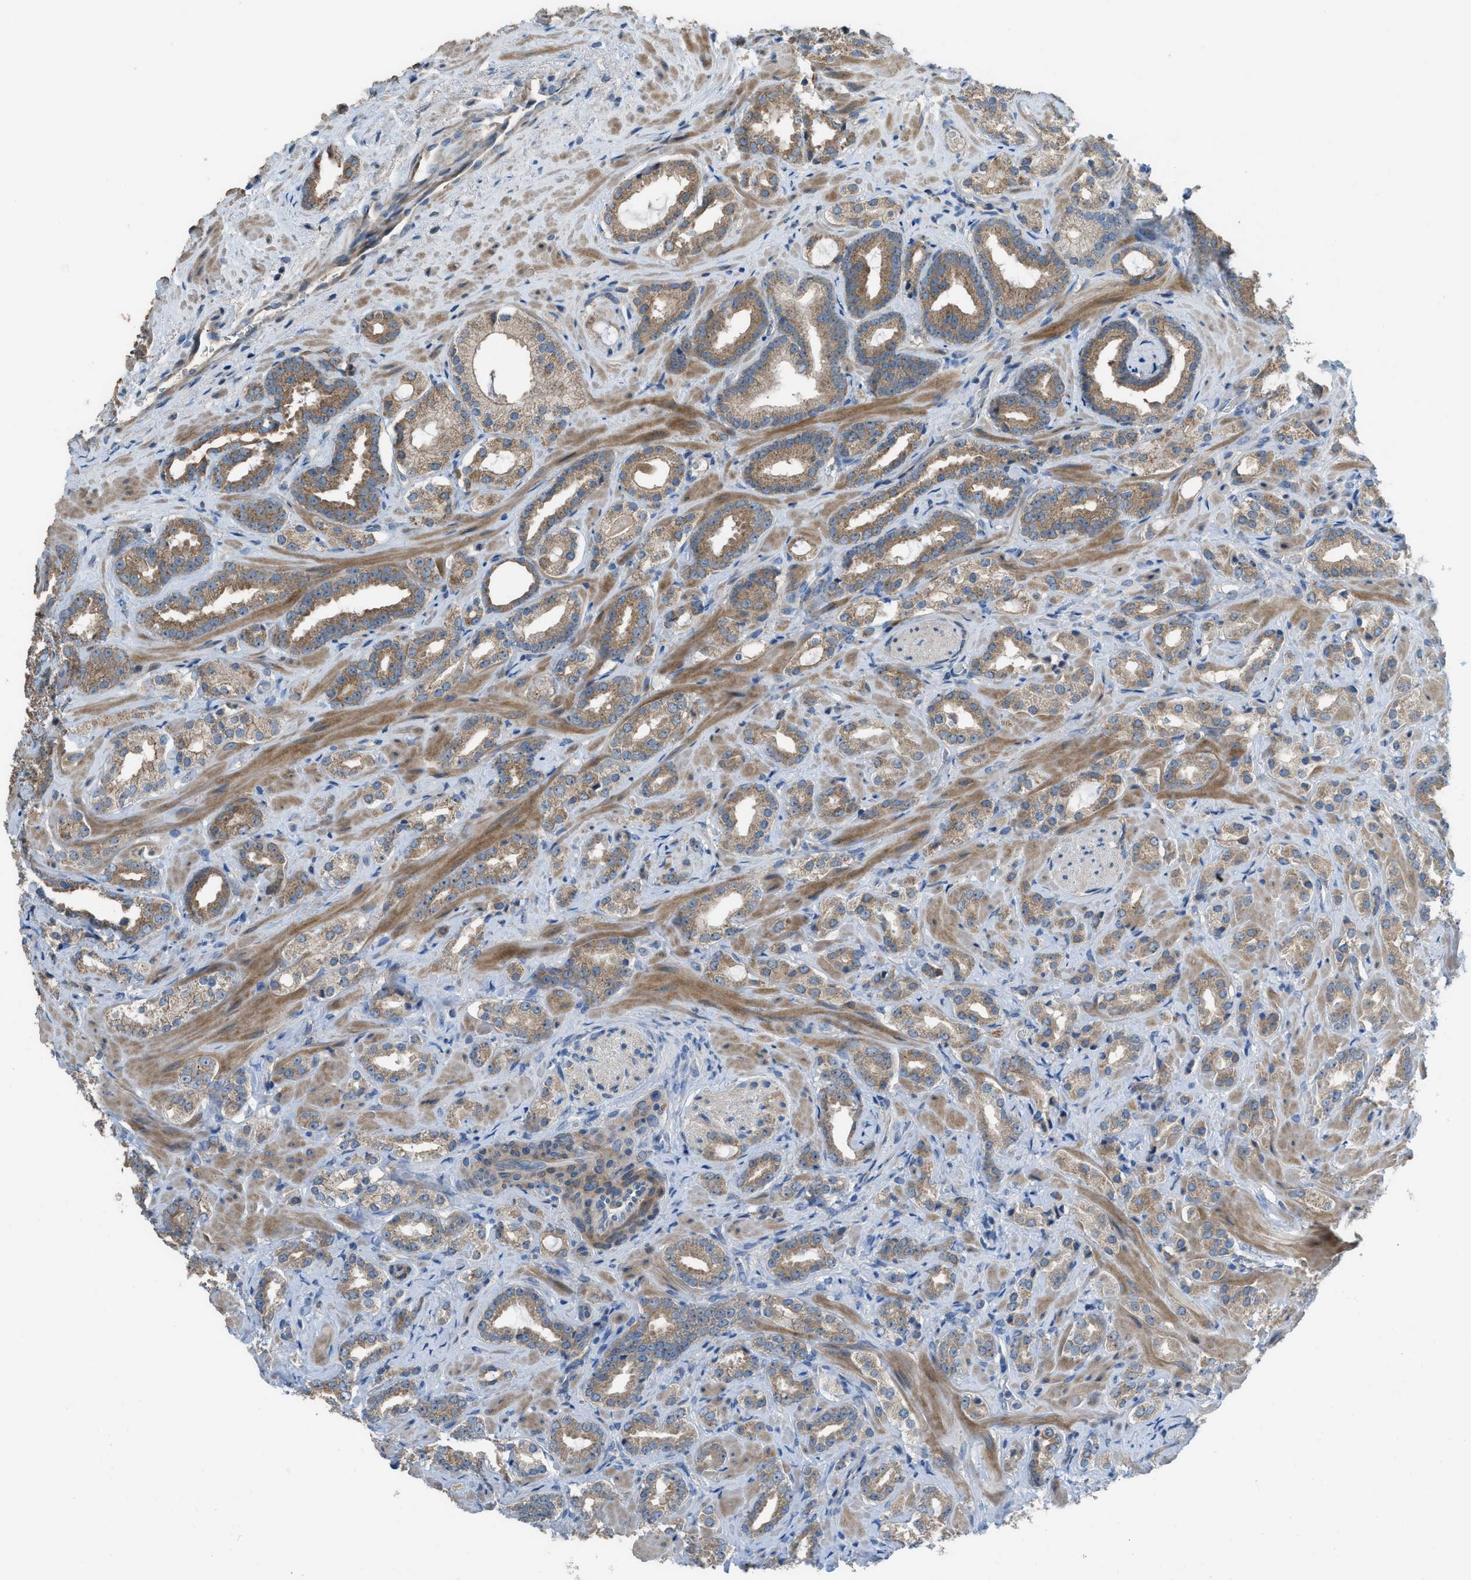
{"staining": {"intensity": "moderate", "quantity": ">75%", "location": "cytoplasmic/membranous"}, "tissue": "prostate cancer", "cell_type": "Tumor cells", "image_type": "cancer", "snomed": [{"axis": "morphology", "description": "Adenocarcinoma, High grade"}, {"axis": "topography", "description": "Prostate"}], "caption": "Immunohistochemical staining of prostate cancer (high-grade adenocarcinoma) displays medium levels of moderate cytoplasmic/membranous expression in about >75% of tumor cells.", "gene": "TIMD4", "patient": {"sex": "male", "age": 64}}